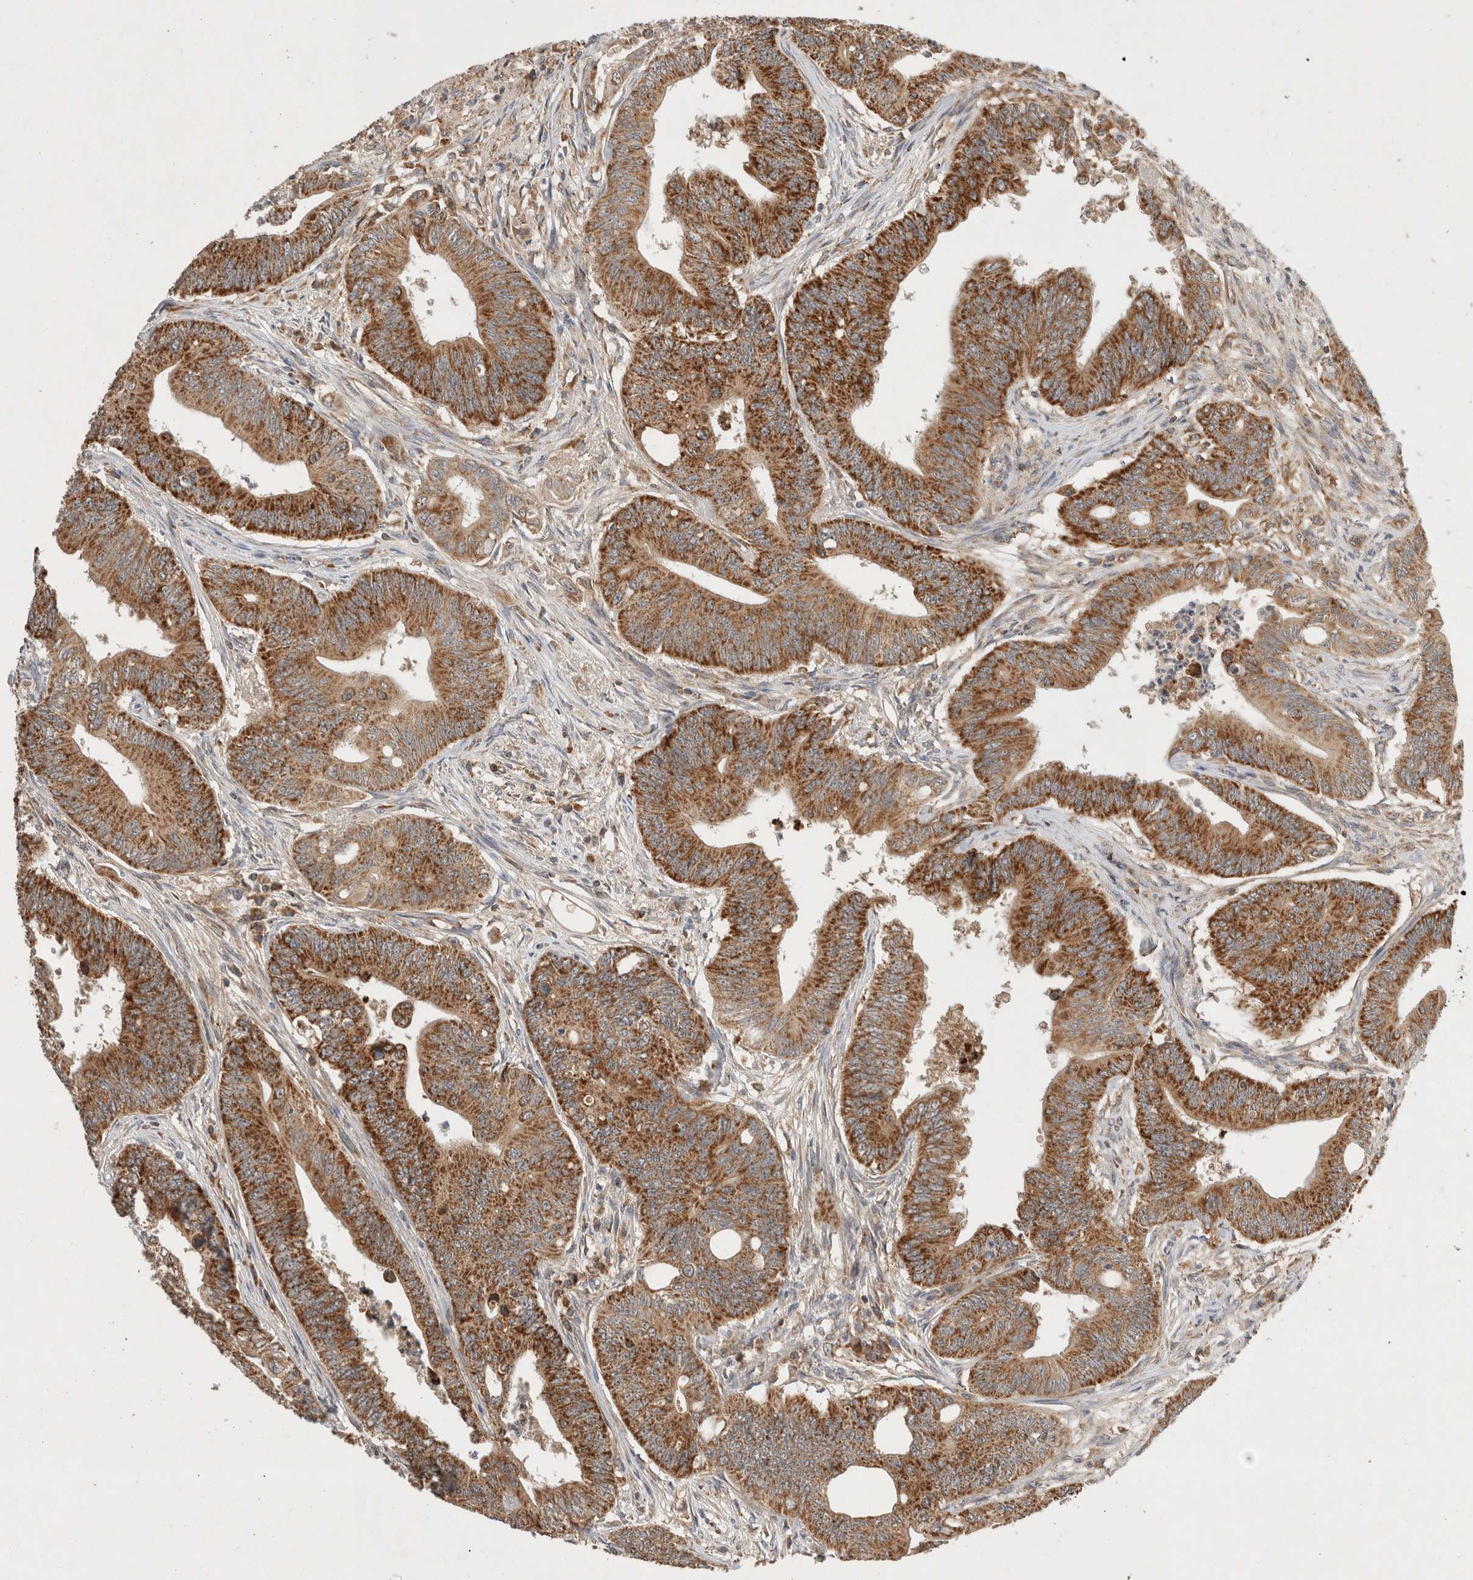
{"staining": {"intensity": "strong", "quantity": ">75%", "location": "cytoplasmic/membranous"}, "tissue": "colorectal cancer", "cell_type": "Tumor cells", "image_type": "cancer", "snomed": [{"axis": "morphology", "description": "Adenoma, NOS"}, {"axis": "morphology", "description": "Adenocarcinoma, NOS"}, {"axis": "topography", "description": "Colon"}], "caption": "IHC of human adenocarcinoma (colorectal) exhibits high levels of strong cytoplasmic/membranous positivity in about >75% of tumor cells. Nuclei are stained in blue.", "gene": "AMPD1", "patient": {"sex": "male", "age": 79}}